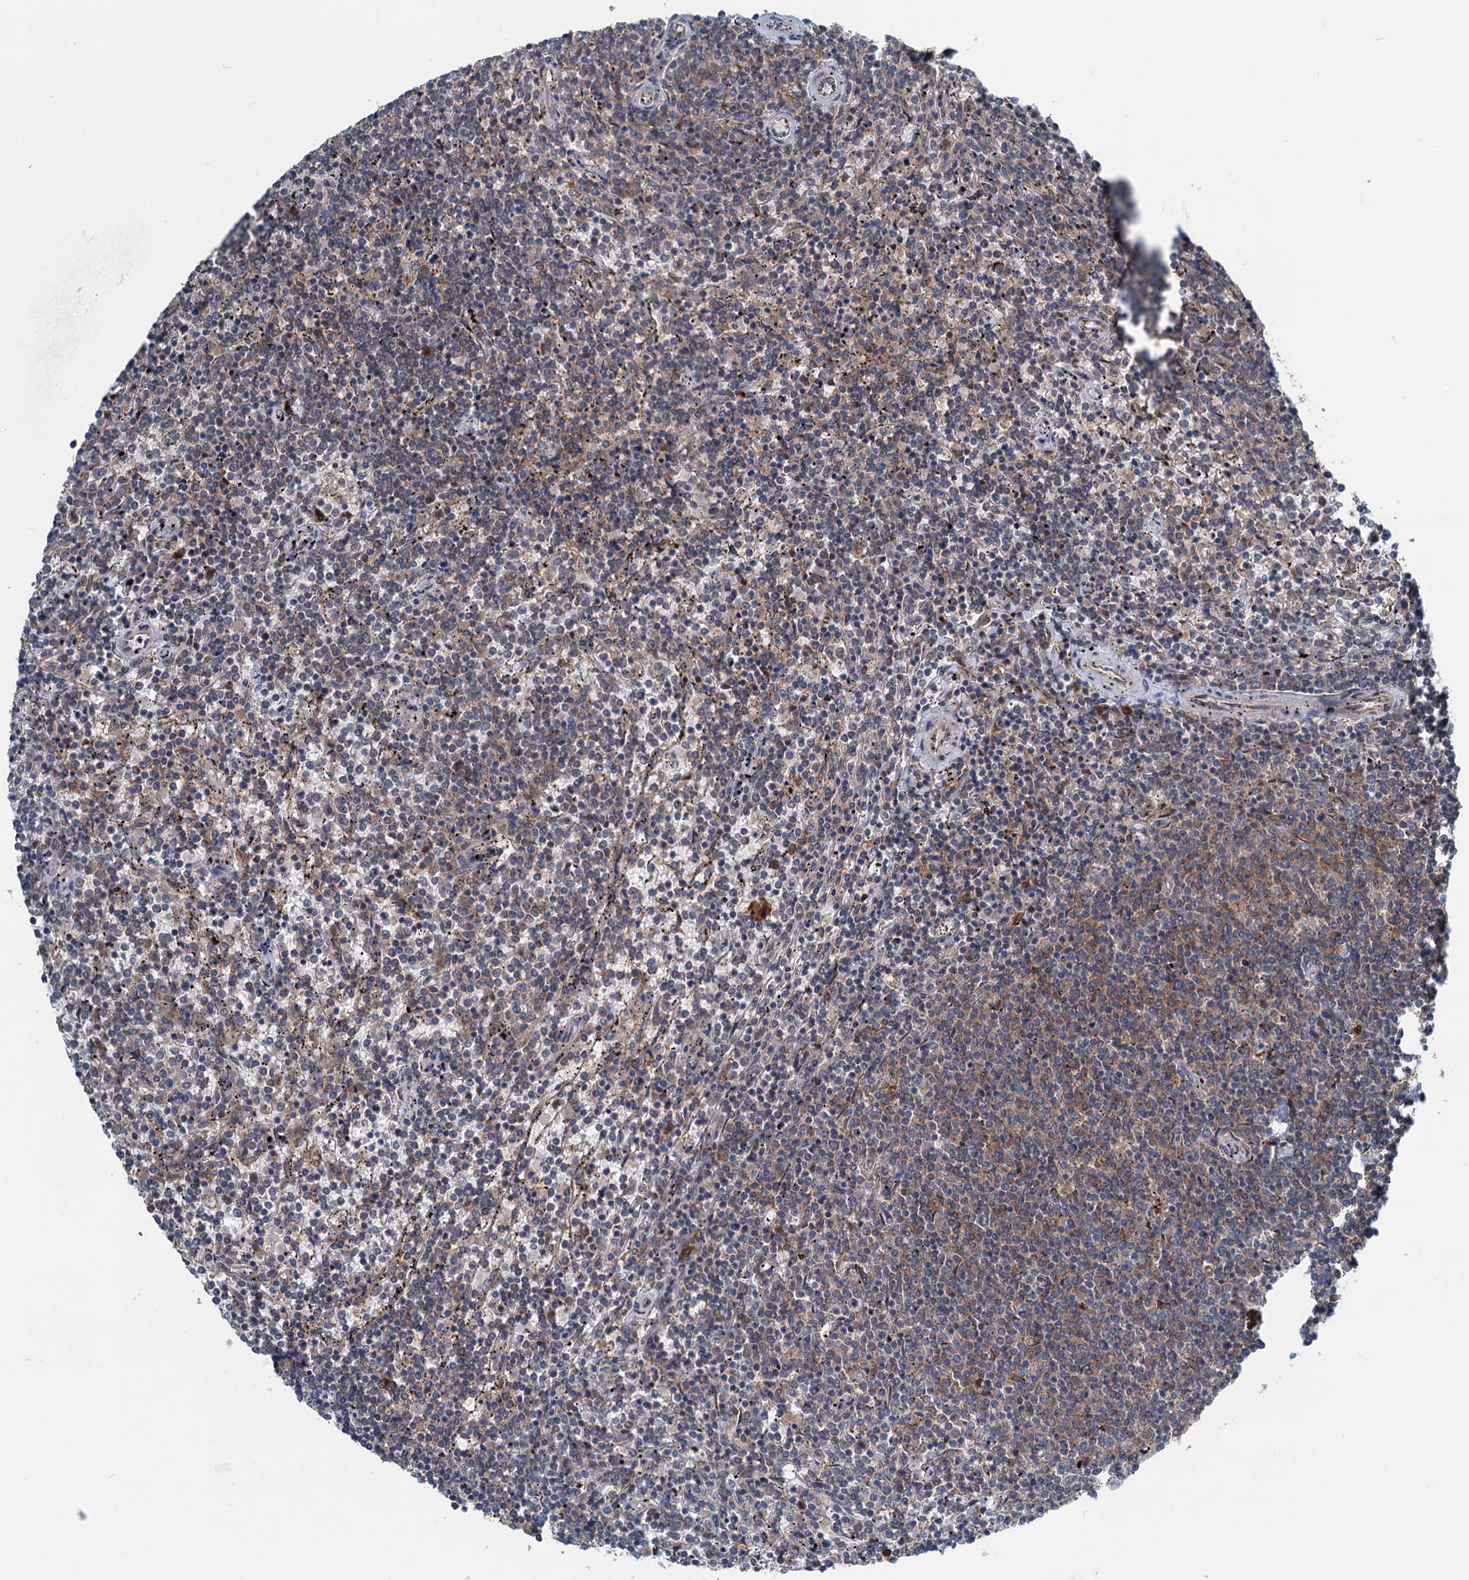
{"staining": {"intensity": "weak", "quantity": "25%-75%", "location": "cytoplasmic/membranous"}, "tissue": "lymphoma", "cell_type": "Tumor cells", "image_type": "cancer", "snomed": [{"axis": "morphology", "description": "Malignant lymphoma, non-Hodgkin's type, Low grade"}, {"axis": "topography", "description": "Spleen"}], "caption": "Tumor cells display weak cytoplasmic/membranous expression in about 25%-75% of cells in low-grade malignant lymphoma, non-Hodgkin's type. The protein is shown in brown color, while the nuclei are stained blue.", "gene": "CALCOCO1", "patient": {"sex": "female", "age": 50}}